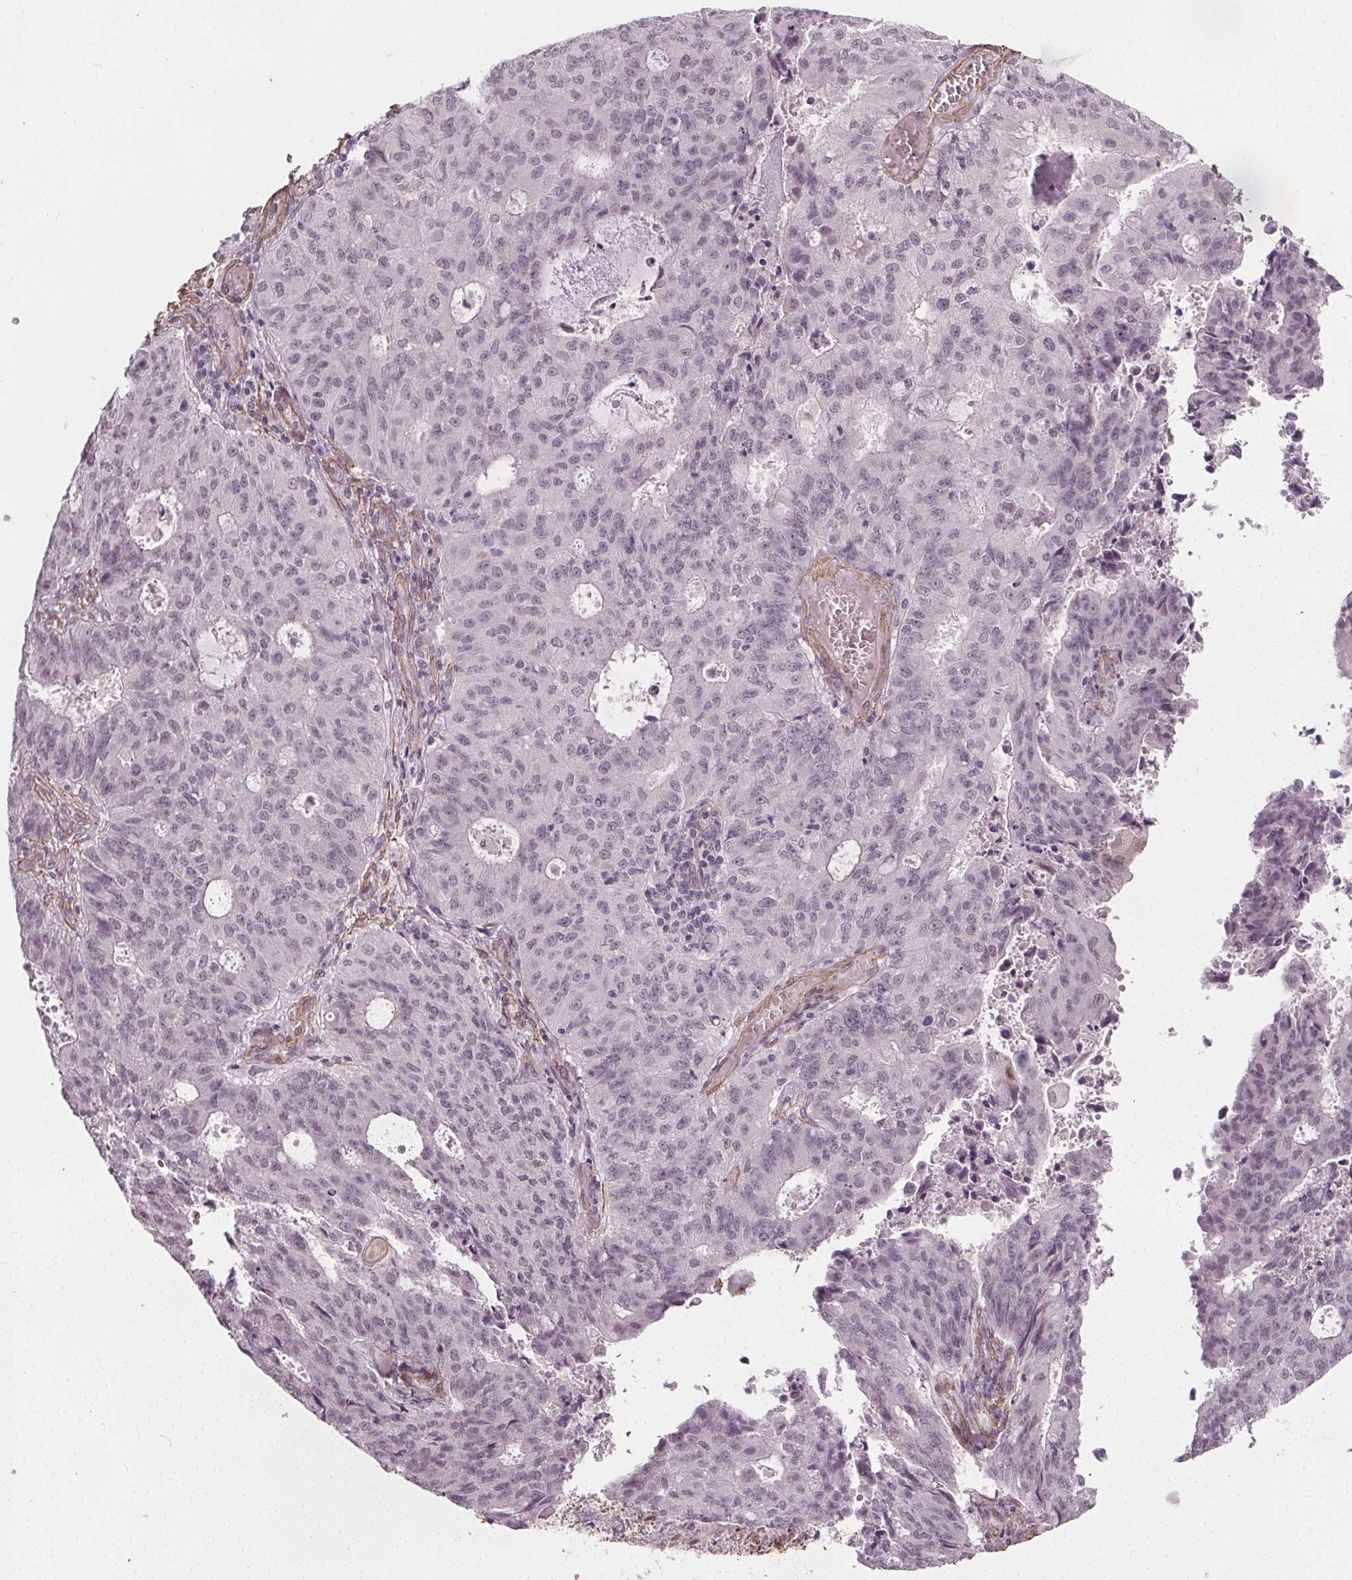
{"staining": {"intensity": "negative", "quantity": "none", "location": "none"}, "tissue": "endometrial cancer", "cell_type": "Tumor cells", "image_type": "cancer", "snomed": [{"axis": "morphology", "description": "Adenocarcinoma, NOS"}, {"axis": "topography", "description": "Endometrium"}], "caption": "Endometrial cancer (adenocarcinoma) was stained to show a protein in brown. There is no significant positivity in tumor cells. (DAB immunohistochemistry (IHC), high magnification).", "gene": "PKP1", "patient": {"sex": "female", "age": 82}}